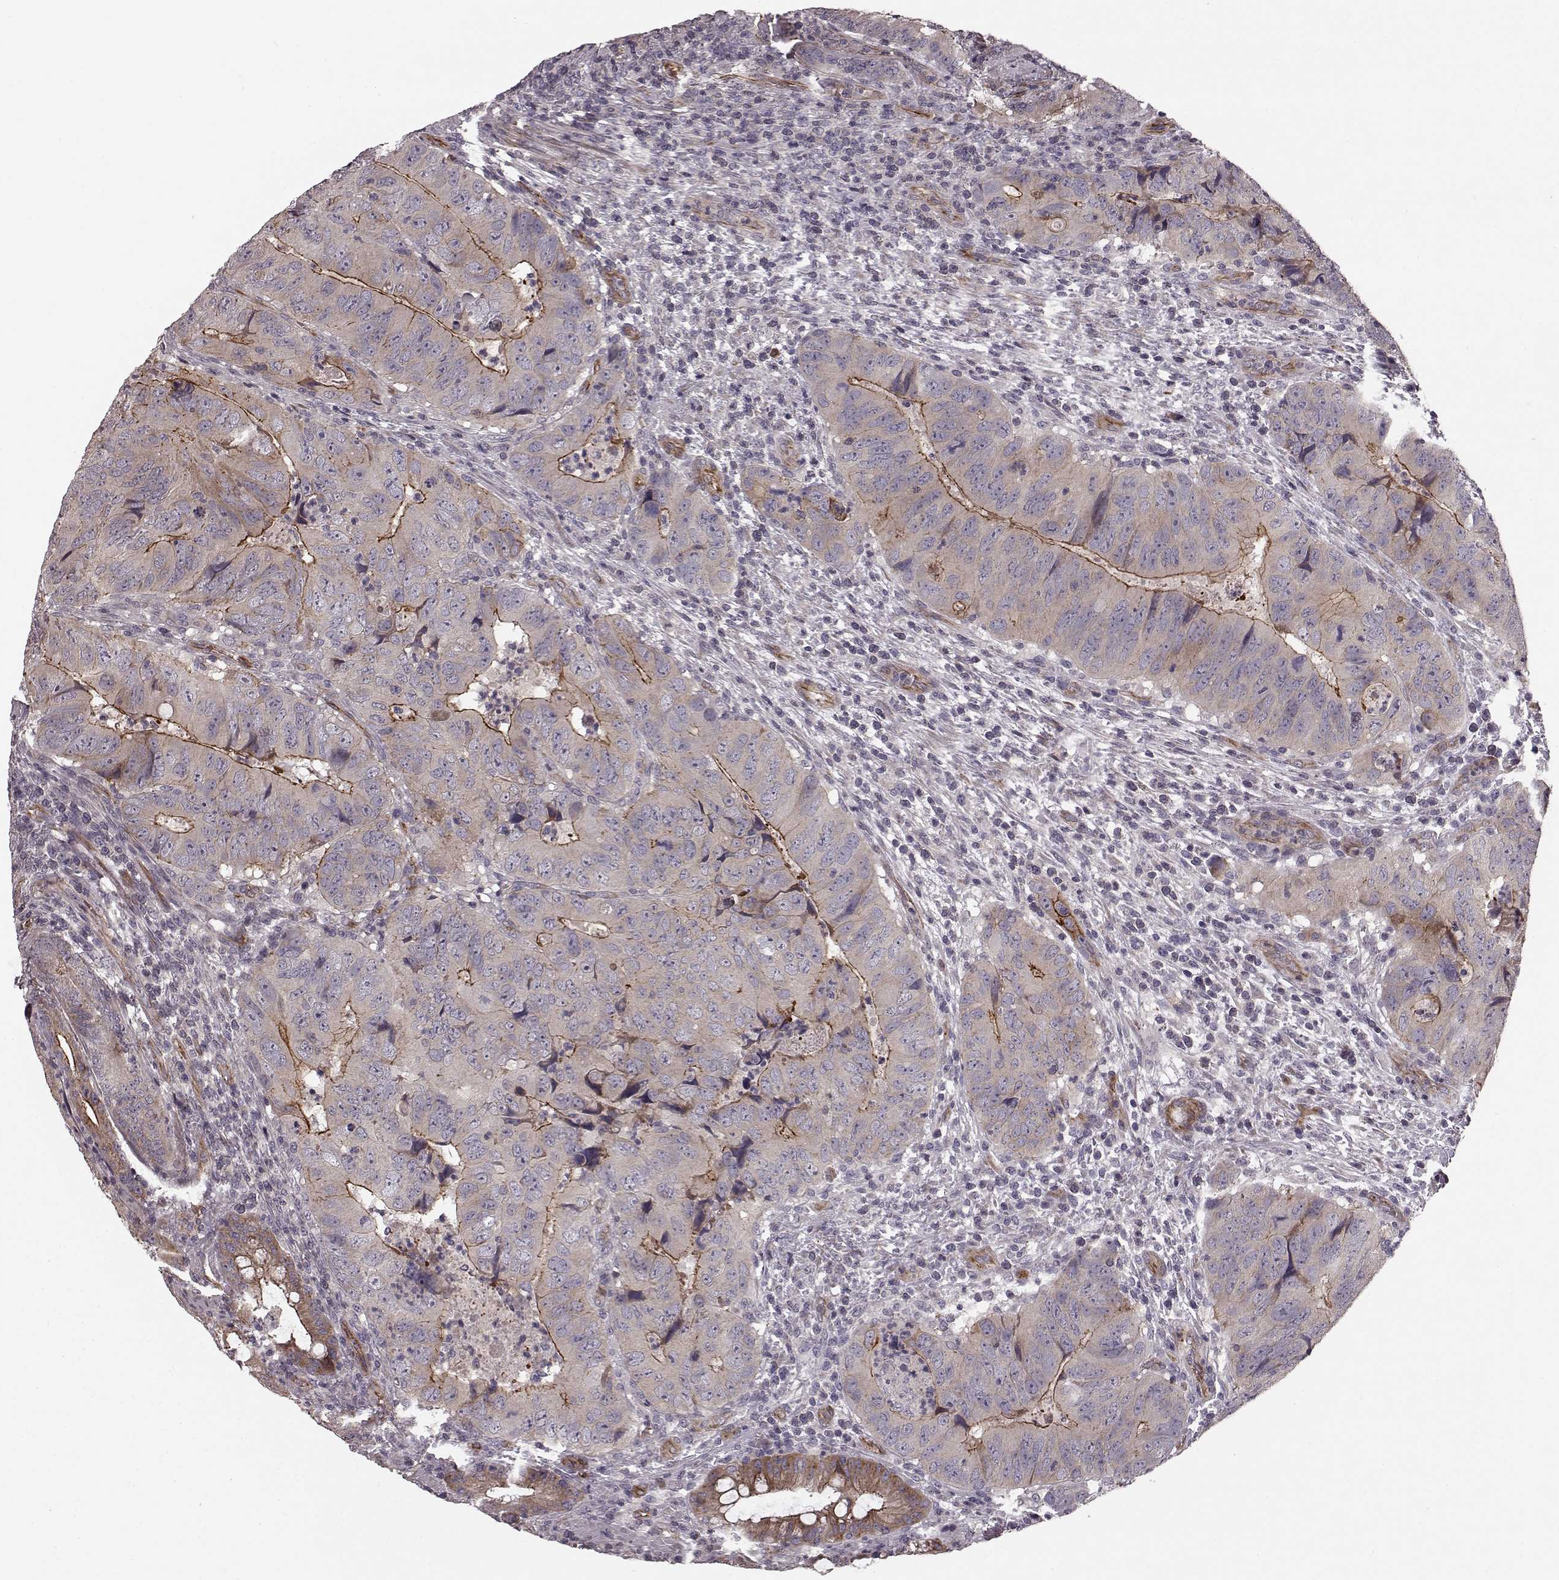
{"staining": {"intensity": "moderate", "quantity": "<25%", "location": "cytoplasmic/membranous"}, "tissue": "colorectal cancer", "cell_type": "Tumor cells", "image_type": "cancer", "snomed": [{"axis": "morphology", "description": "Adenocarcinoma, NOS"}, {"axis": "topography", "description": "Colon"}], "caption": "Tumor cells exhibit low levels of moderate cytoplasmic/membranous staining in about <25% of cells in colorectal adenocarcinoma. The staining was performed using DAB, with brown indicating positive protein expression. Nuclei are stained blue with hematoxylin.", "gene": "SLC22A18", "patient": {"sex": "male", "age": 79}}